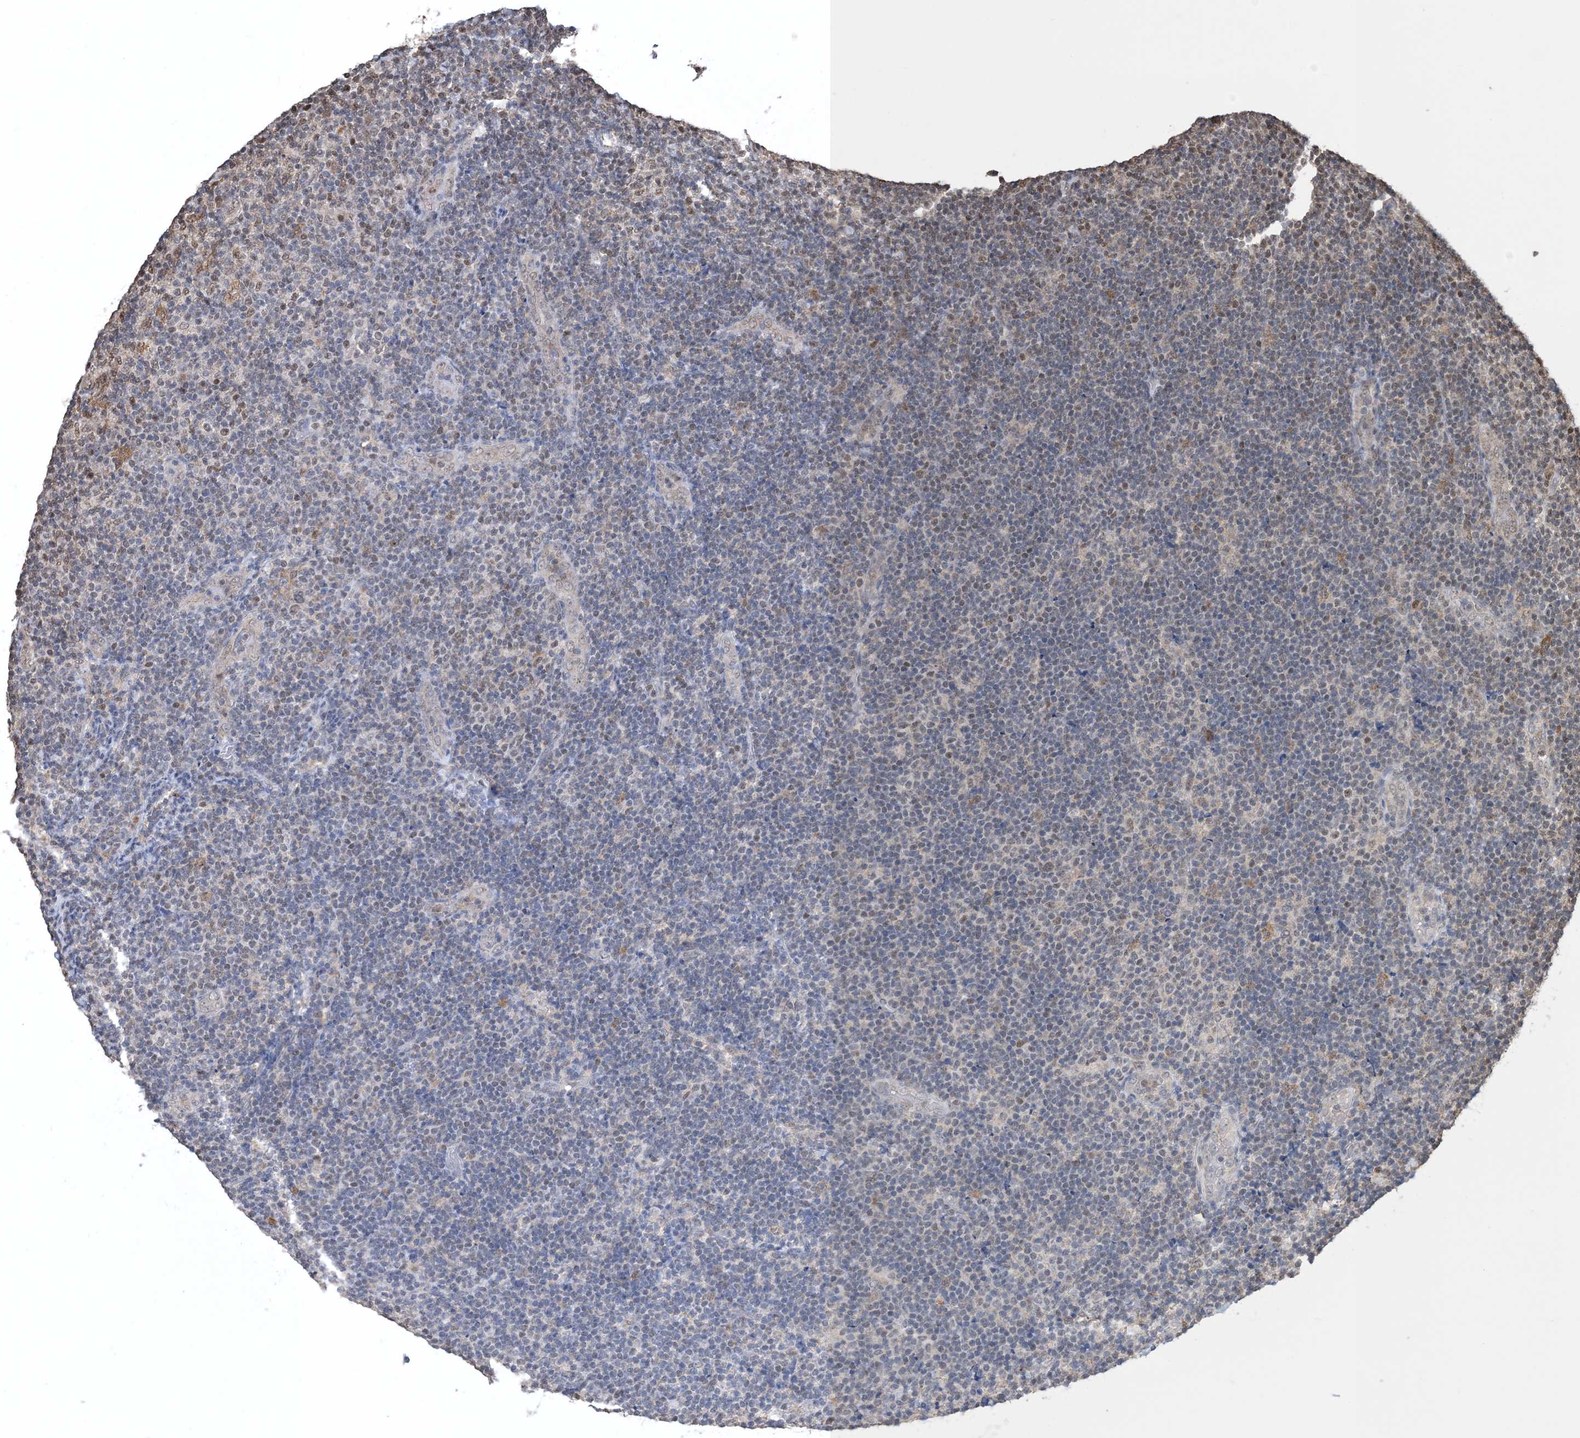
{"staining": {"intensity": "negative", "quantity": "none", "location": "none"}, "tissue": "lymphoma", "cell_type": "Tumor cells", "image_type": "cancer", "snomed": [{"axis": "morphology", "description": "Malignant lymphoma, non-Hodgkin's type, Low grade"}, {"axis": "topography", "description": "Lymph node"}], "caption": "The micrograph exhibits no significant positivity in tumor cells of malignant lymphoma, non-Hodgkin's type (low-grade). (Brightfield microscopy of DAB immunohistochemistry (IHC) at high magnification).", "gene": "HSPA1A", "patient": {"sex": "male", "age": 83}}